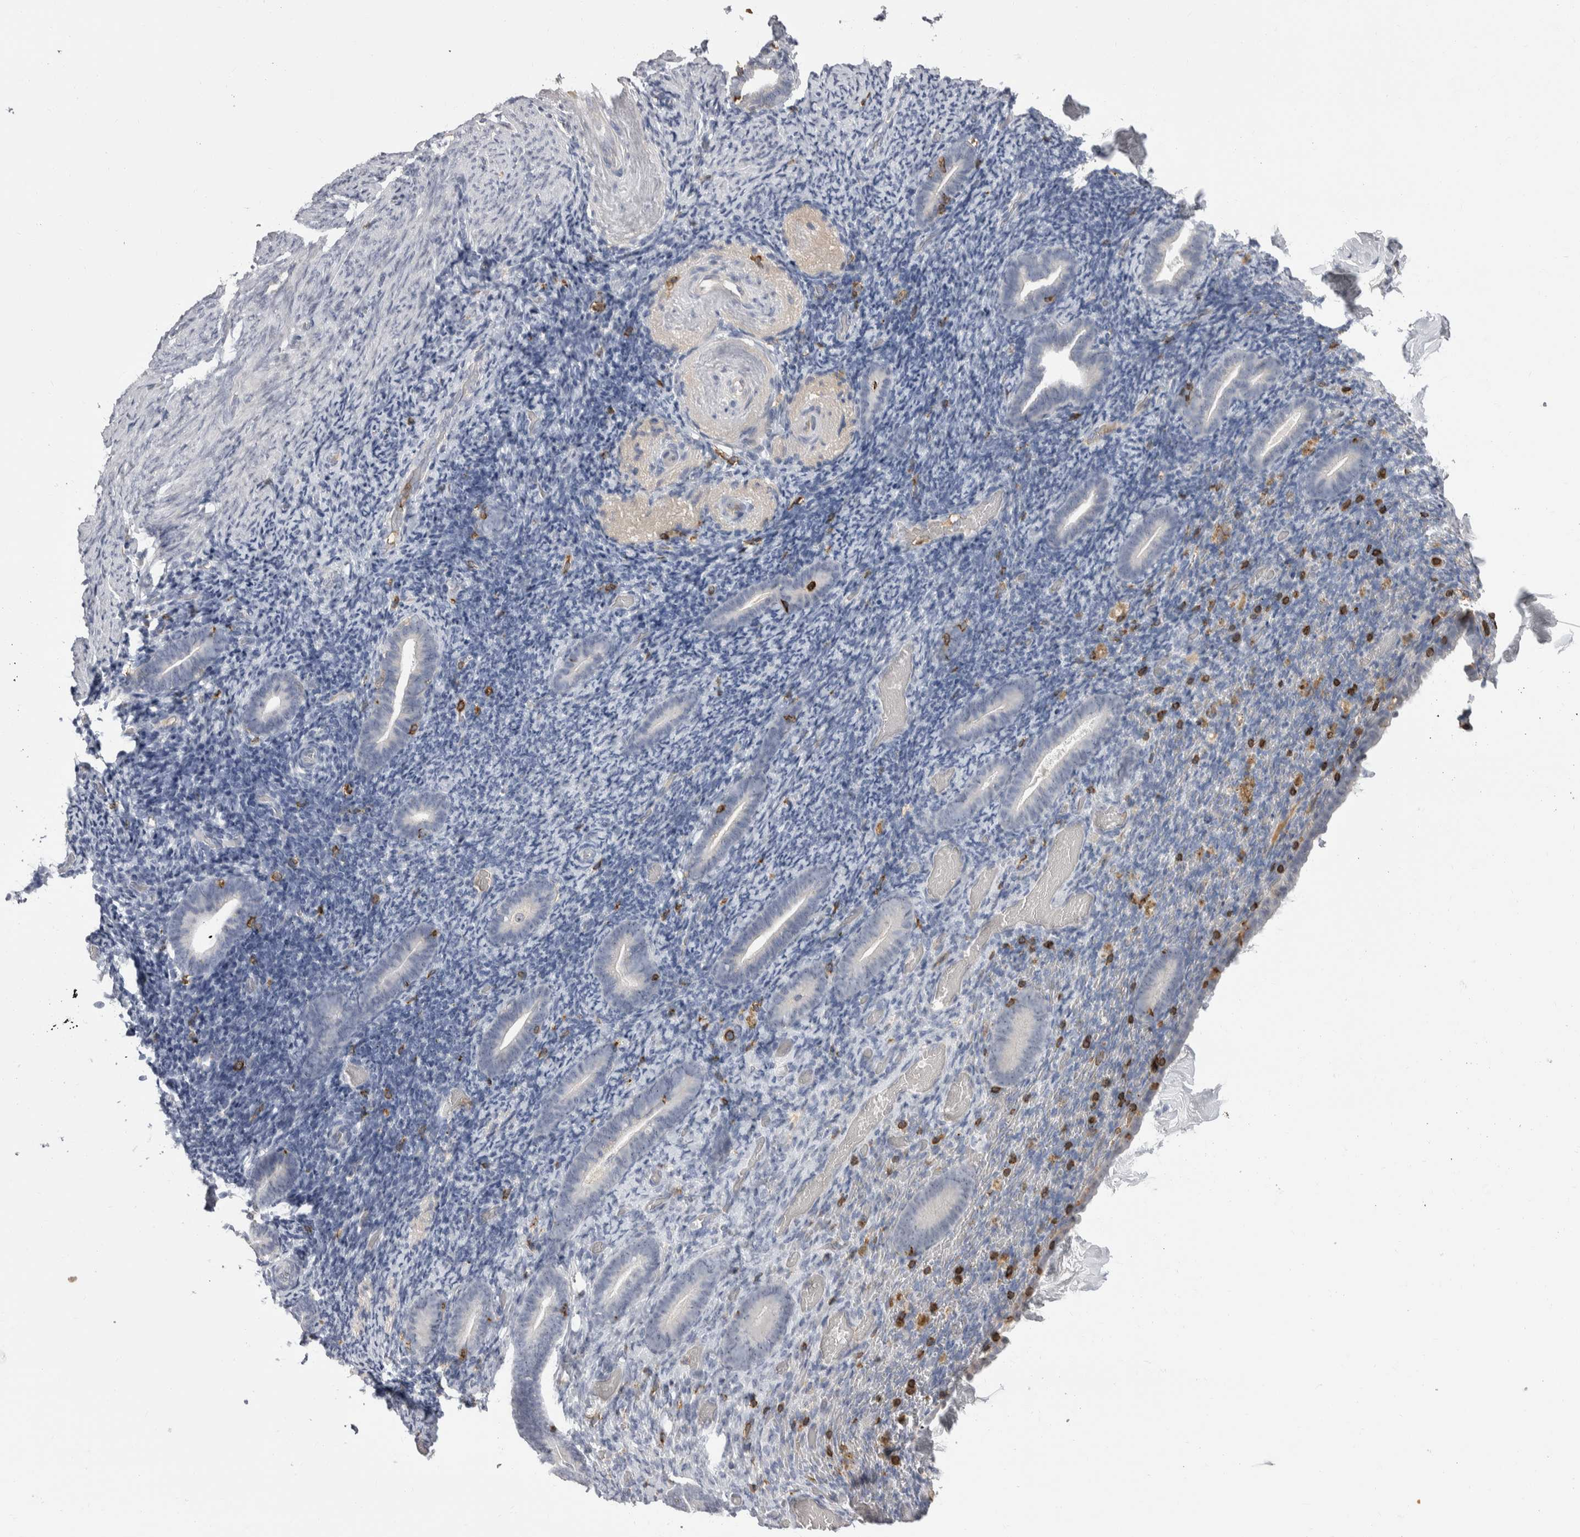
{"staining": {"intensity": "negative", "quantity": "none", "location": "none"}, "tissue": "endometrium", "cell_type": "Cells in endometrial stroma", "image_type": "normal", "snomed": [{"axis": "morphology", "description": "Normal tissue, NOS"}, {"axis": "topography", "description": "Endometrium"}], "caption": "This is a micrograph of immunohistochemistry (IHC) staining of benign endometrium, which shows no staining in cells in endometrial stroma. The staining is performed using DAB (3,3'-diaminobenzidine) brown chromogen with nuclei counter-stained in using hematoxylin.", "gene": "CEP295NL", "patient": {"sex": "female", "age": 51}}